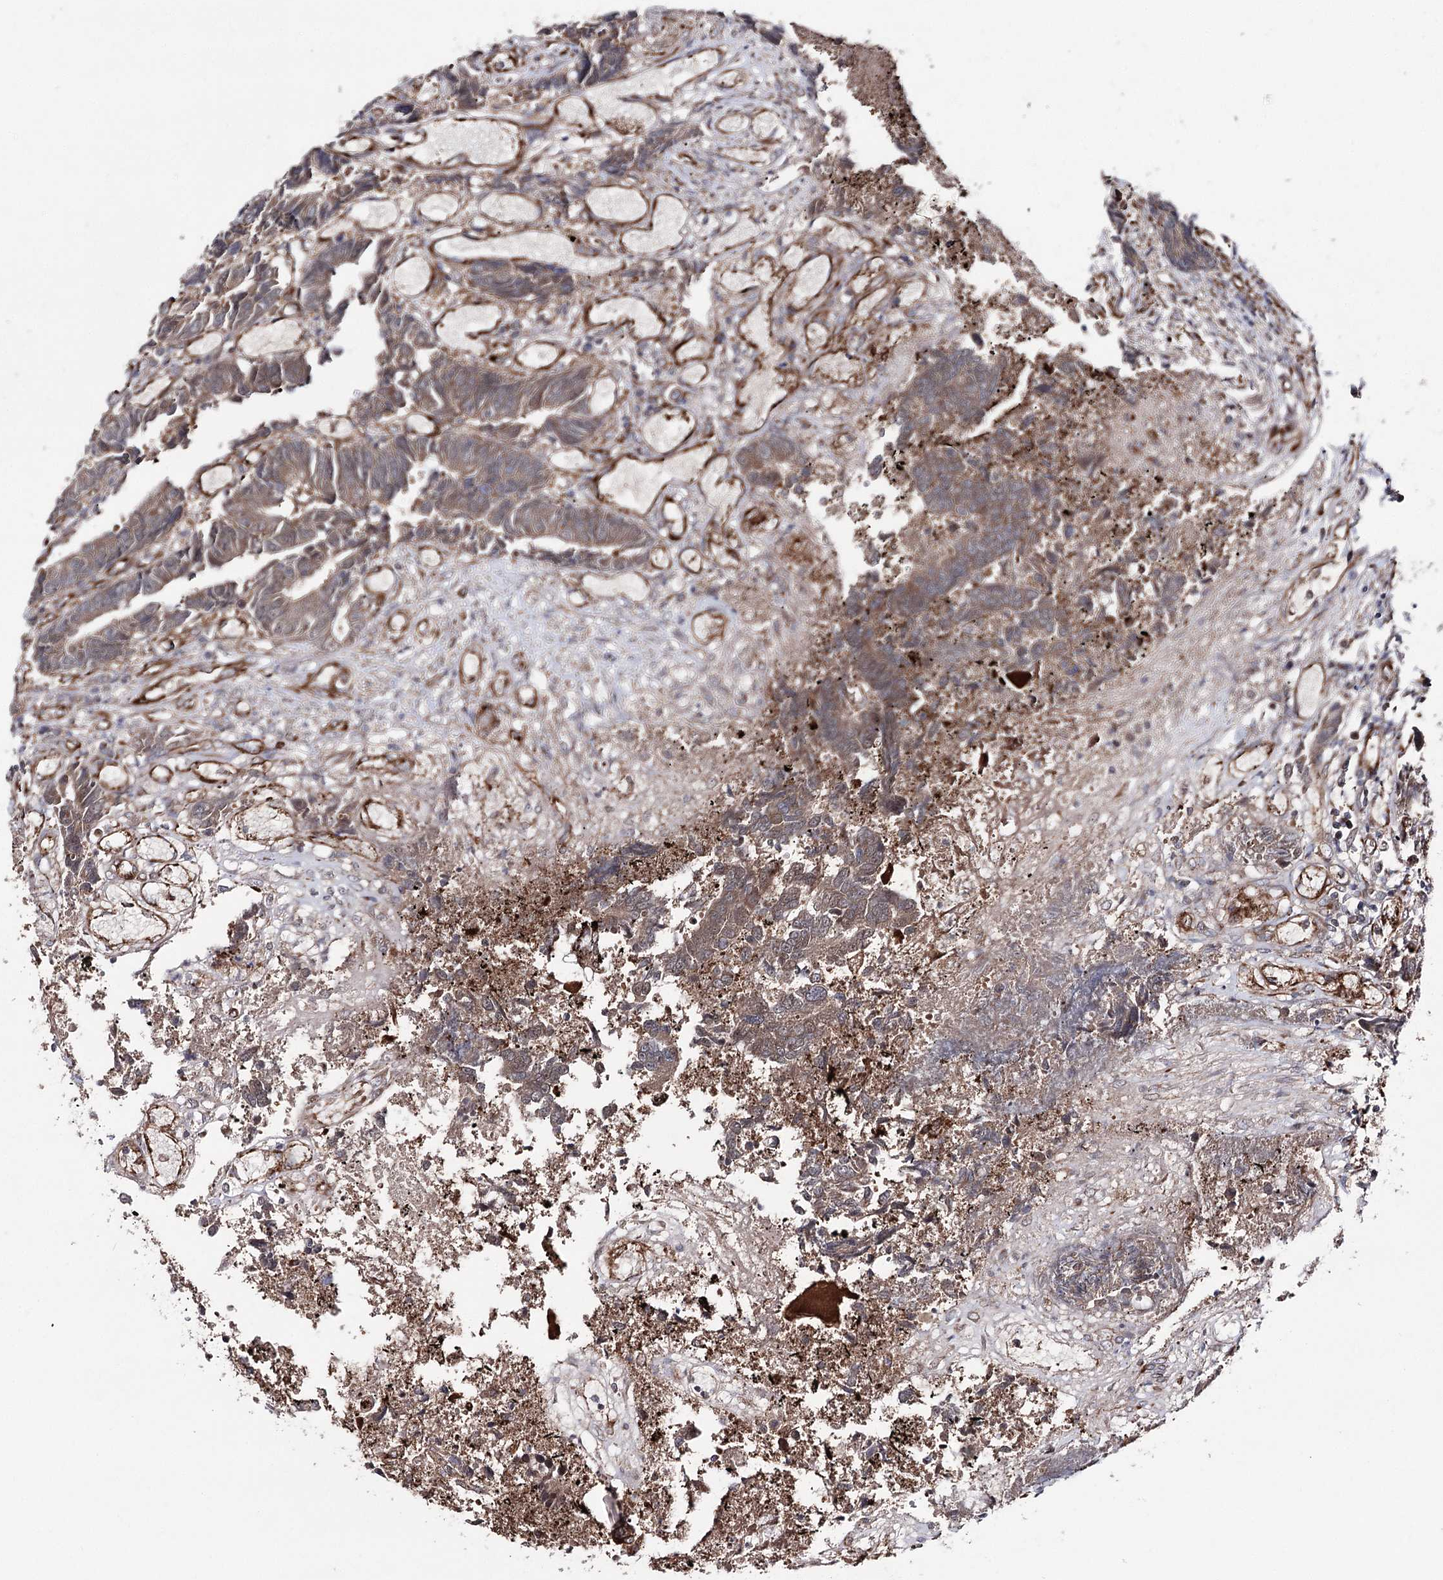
{"staining": {"intensity": "moderate", "quantity": ">75%", "location": "cytoplasmic/membranous"}, "tissue": "colorectal cancer", "cell_type": "Tumor cells", "image_type": "cancer", "snomed": [{"axis": "morphology", "description": "Adenocarcinoma, NOS"}, {"axis": "topography", "description": "Rectum"}], "caption": "Moderate cytoplasmic/membranous staining for a protein is seen in about >75% of tumor cells of adenocarcinoma (colorectal) using immunohistochemistry (IHC).", "gene": "MIB1", "patient": {"sex": "male", "age": 84}}